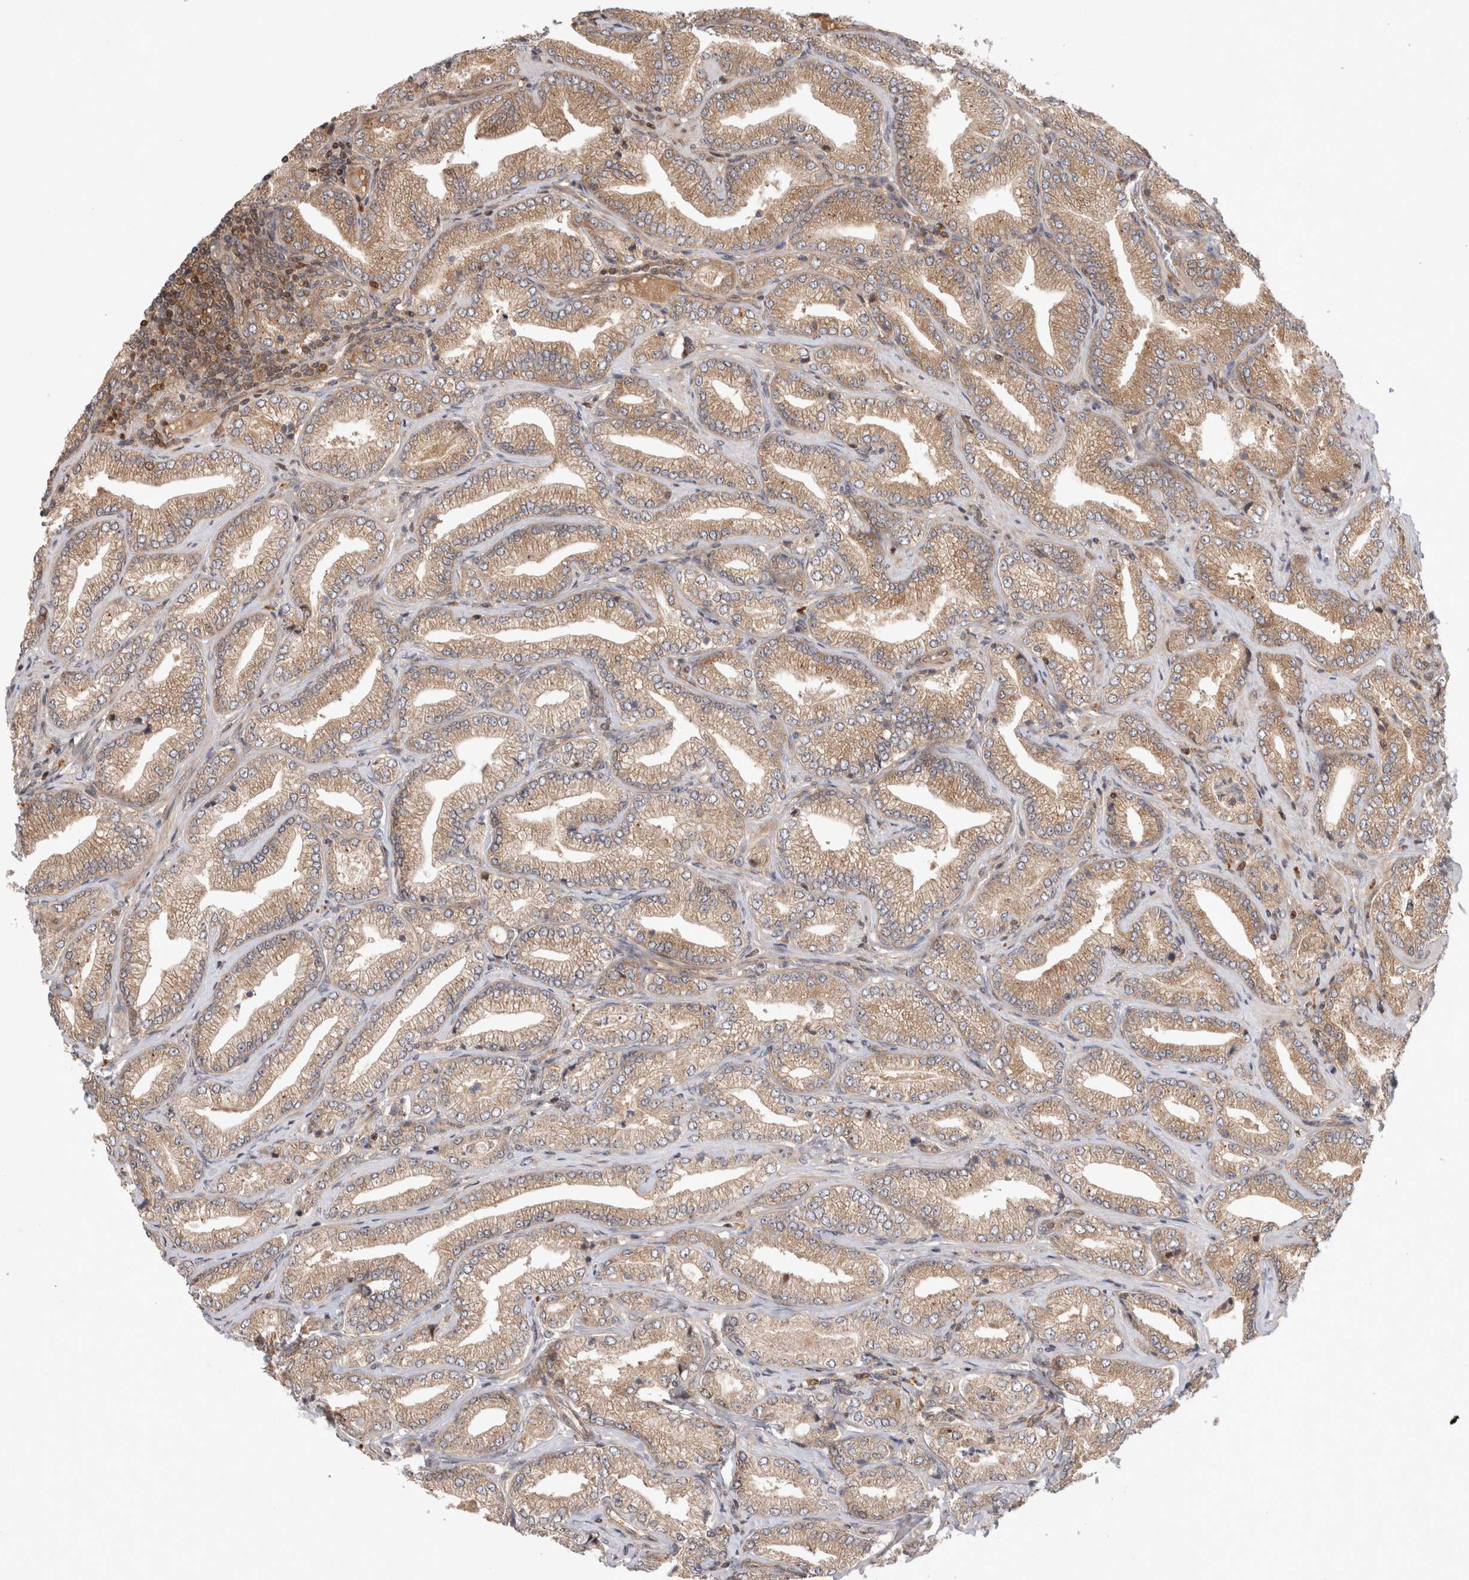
{"staining": {"intensity": "moderate", "quantity": ">75%", "location": "cytoplasmic/membranous"}, "tissue": "prostate cancer", "cell_type": "Tumor cells", "image_type": "cancer", "snomed": [{"axis": "morphology", "description": "Adenocarcinoma, Low grade"}, {"axis": "topography", "description": "Prostate"}], "caption": "Immunohistochemical staining of prostate cancer shows medium levels of moderate cytoplasmic/membranous staining in about >75% of tumor cells. (DAB IHC with brightfield microscopy, high magnification).", "gene": "HTT", "patient": {"sex": "male", "age": 62}}